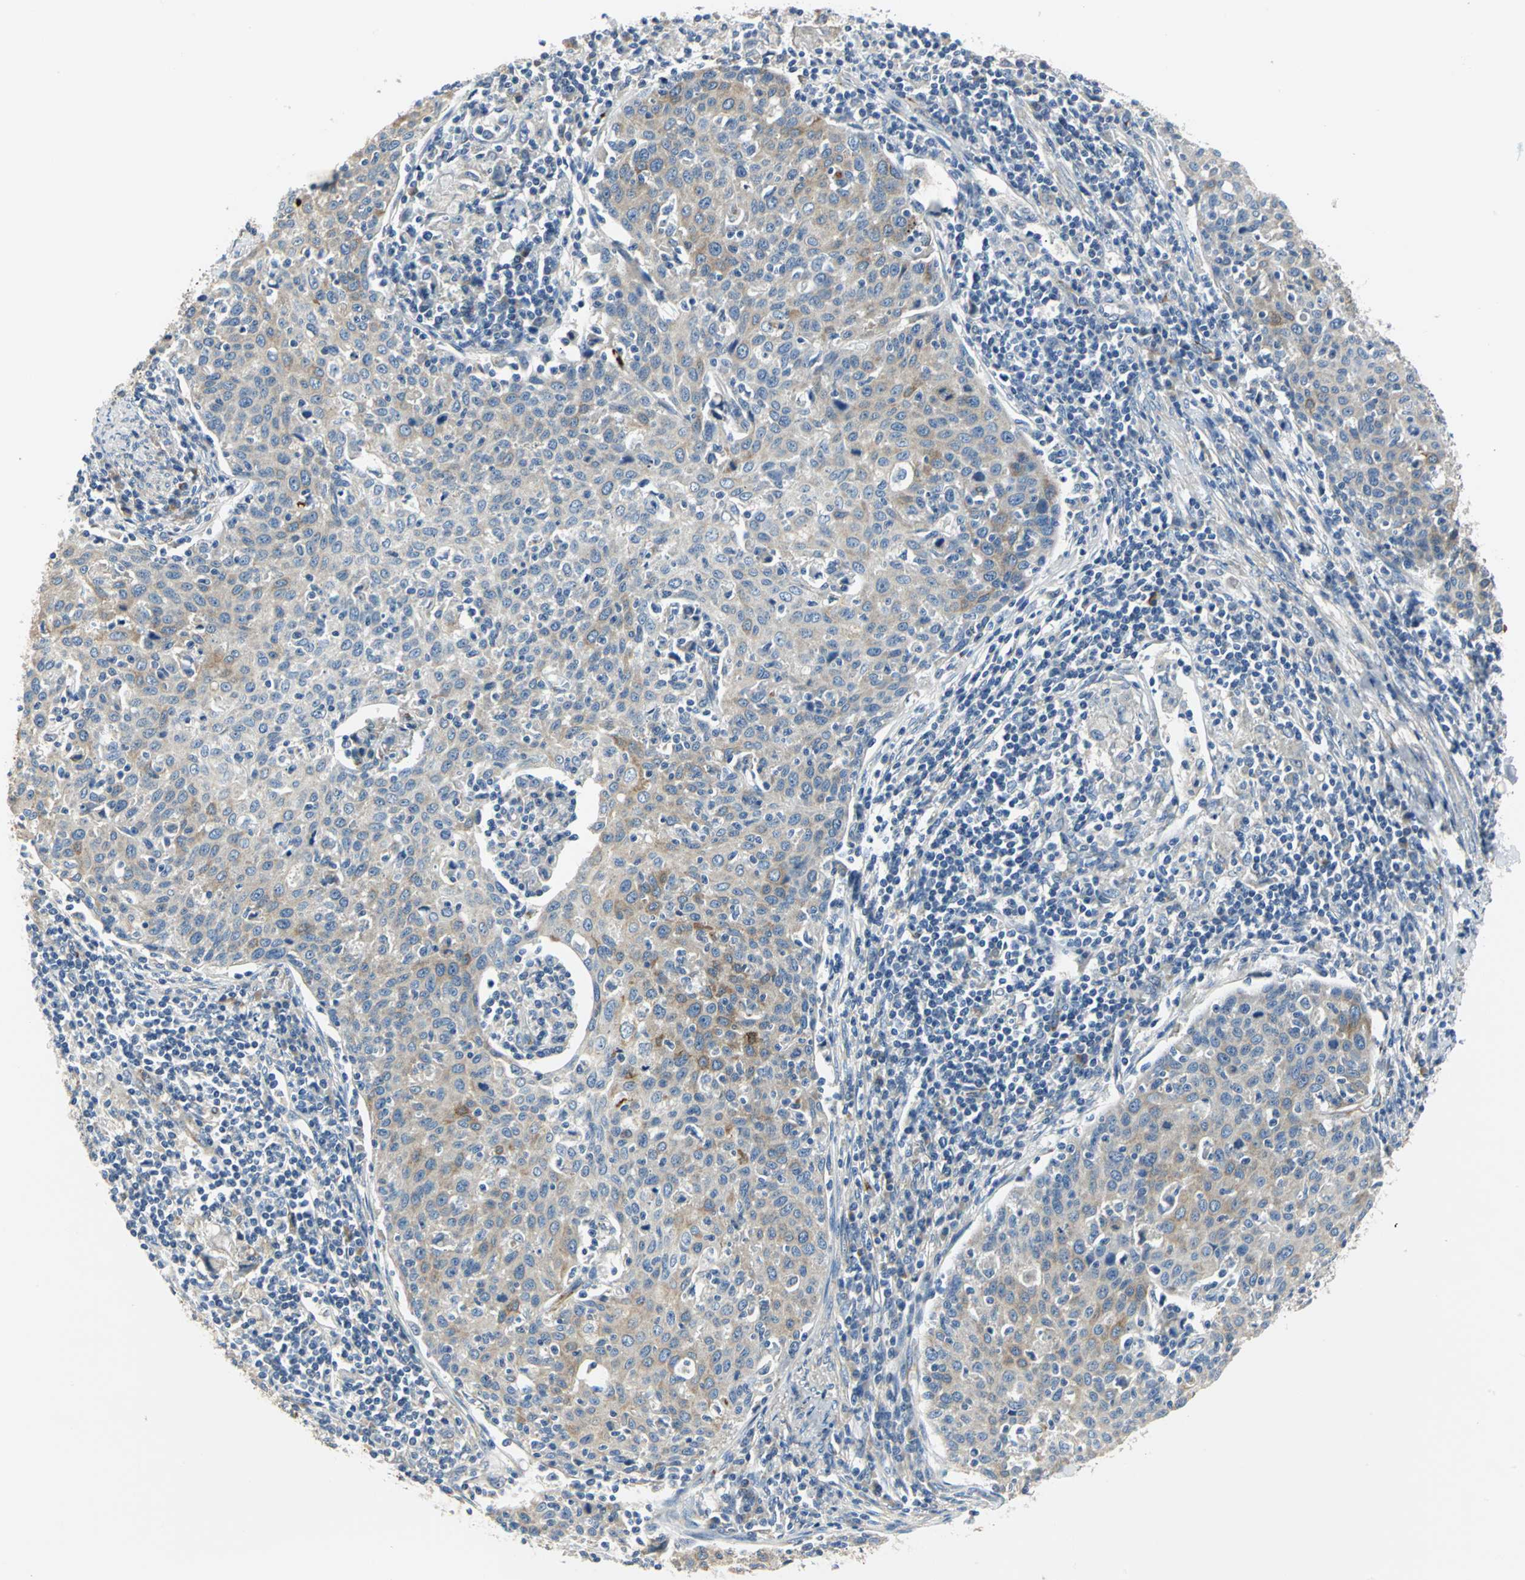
{"staining": {"intensity": "weak", "quantity": "25%-75%", "location": "cytoplasmic/membranous"}, "tissue": "cervical cancer", "cell_type": "Tumor cells", "image_type": "cancer", "snomed": [{"axis": "morphology", "description": "Squamous cell carcinoma, NOS"}, {"axis": "topography", "description": "Cervix"}], "caption": "Immunohistochemical staining of human cervical cancer reveals low levels of weak cytoplasmic/membranous protein positivity in approximately 25%-75% of tumor cells. (Brightfield microscopy of DAB IHC at high magnification).", "gene": "B3GNT2", "patient": {"sex": "female", "age": 38}}